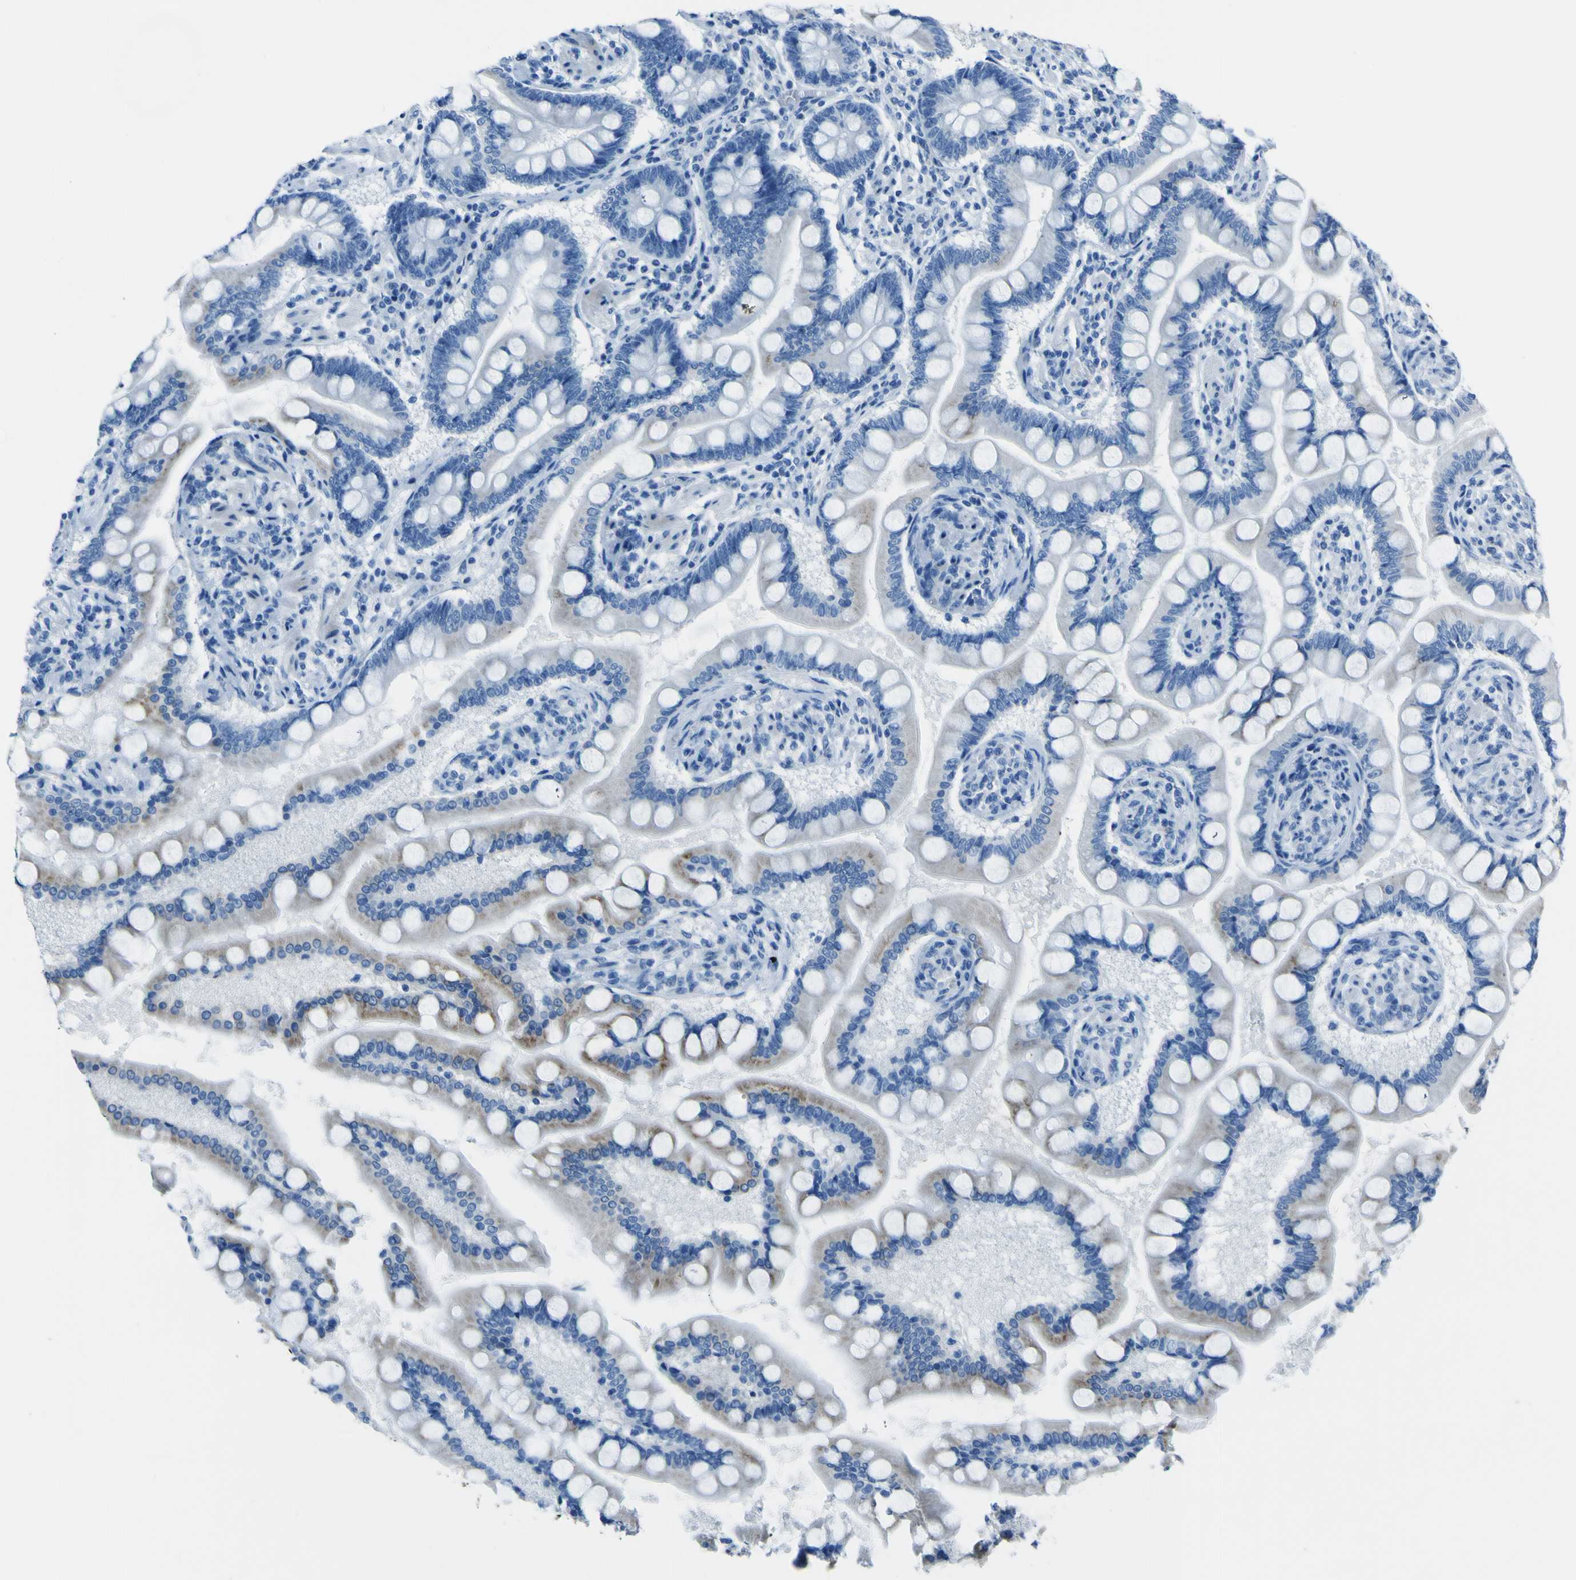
{"staining": {"intensity": "weak", "quantity": "<25%", "location": "cytoplasmic/membranous"}, "tissue": "small intestine", "cell_type": "Glandular cells", "image_type": "normal", "snomed": [{"axis": "morphology", "description": "Normal tissue, NOS"}, {"axis": "topography", "description": "Small intestine"}], "caption": "Immunohistochemistry histopathology image of unremarkable small intestine: small intestine stained with DAB shows no significant protein expression in glandular cells. (Immunohistochemistry (ihc), brightfield microscopy, high magnification).", "gene": "ACSL1", "patient": {"sex": "male", "age": 41}}